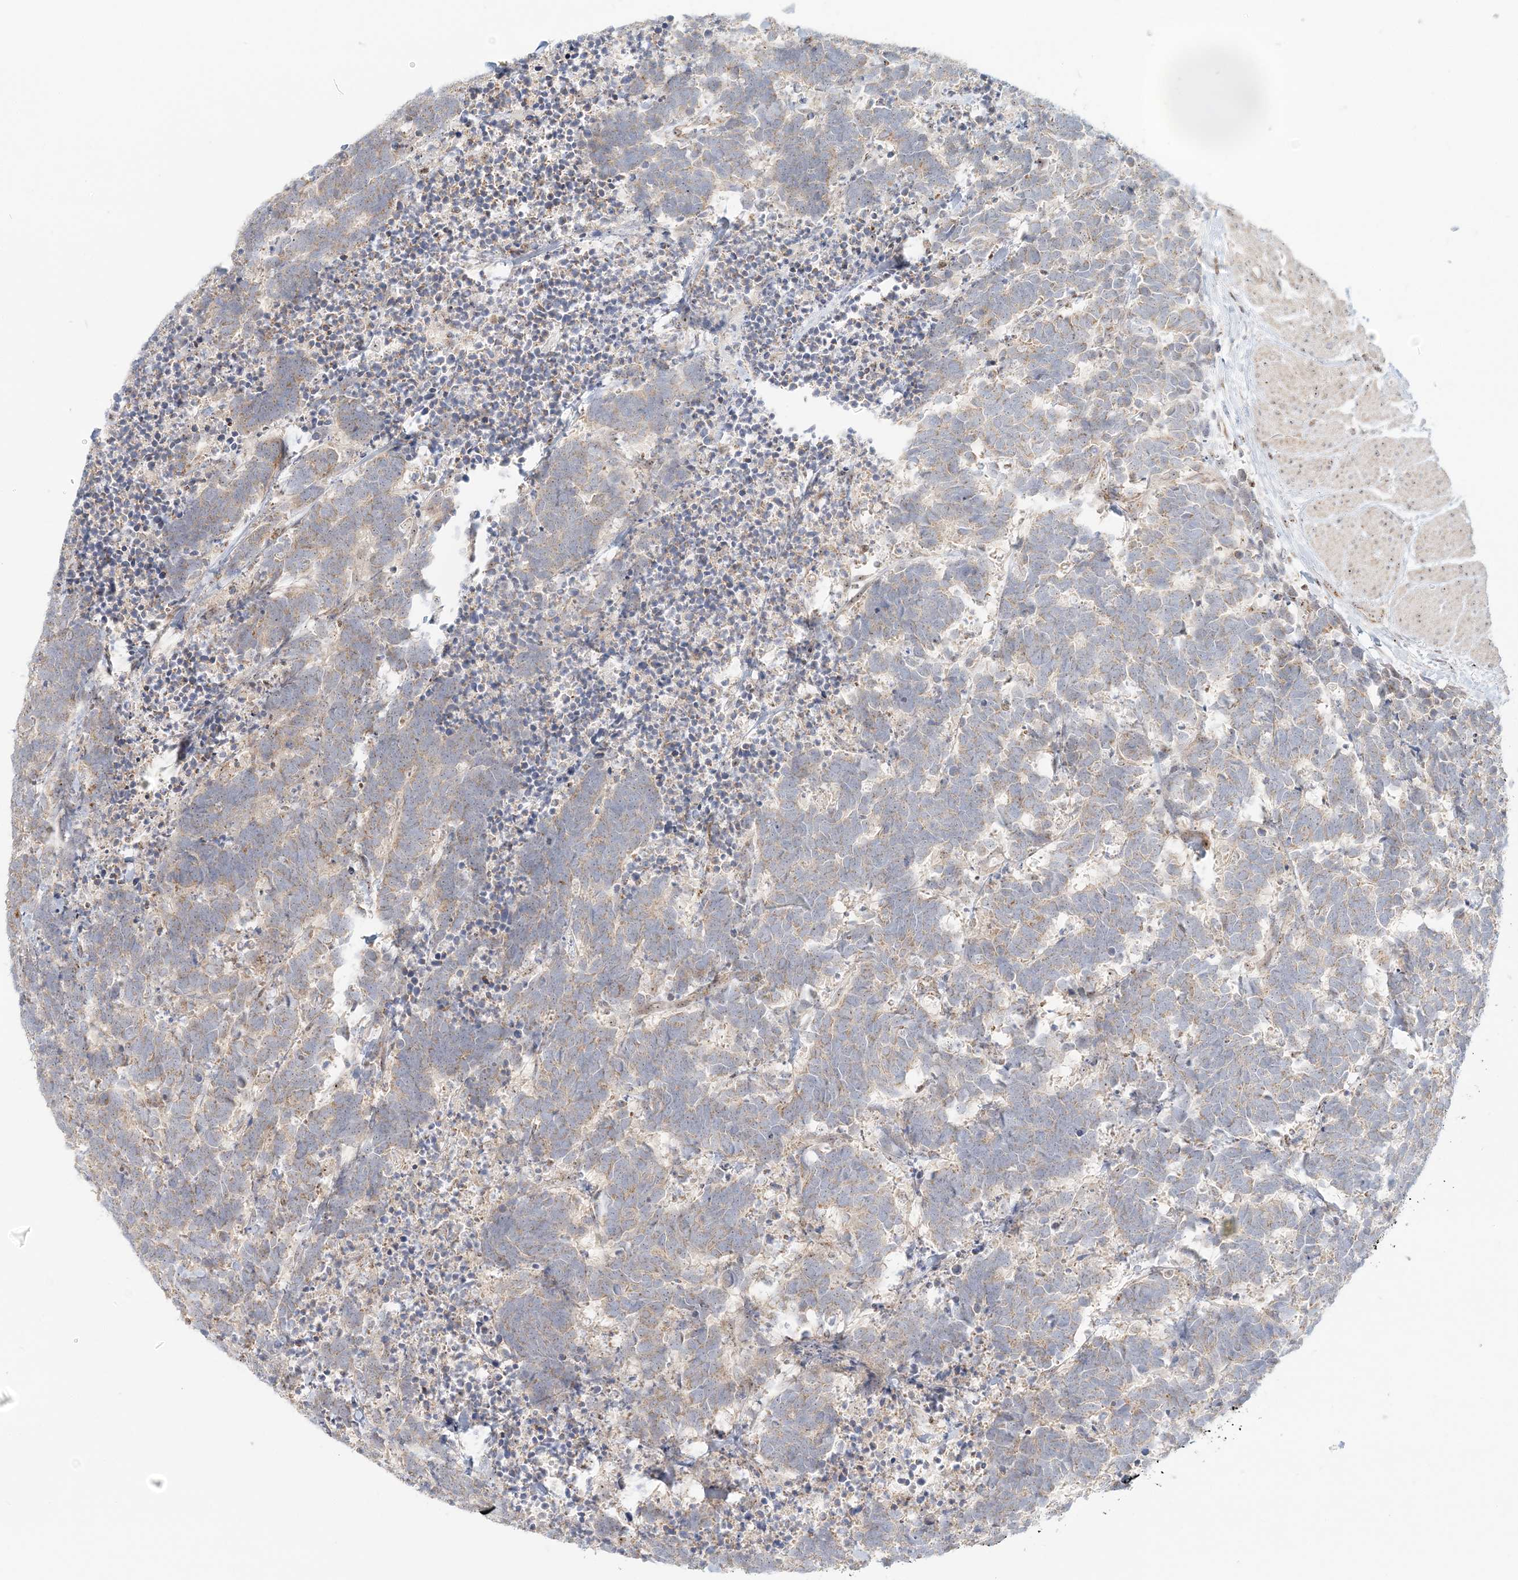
{"staining": {"intensity": "weak", "quantity": "<25%", "location": "nuclear"}, "tissue": "carcinoid", "cell_type": "Tumor cells", "image_type": "cancer", "snomed": [{"axis": "morphology", "description": "Carcinoma, NOS"}, {"axis": "morphology", "description": "Carcinoid, malignant, NOS"}, {"axis": "topography", "description": "Urinary bladder"}], "caption": "This is an immunohistochemistry (IHC) histopathology image of human carcinoid. There is no expression in tumor cells.", "gene": "UBE2F", "patient": {"sex": "male", "age": 57}}